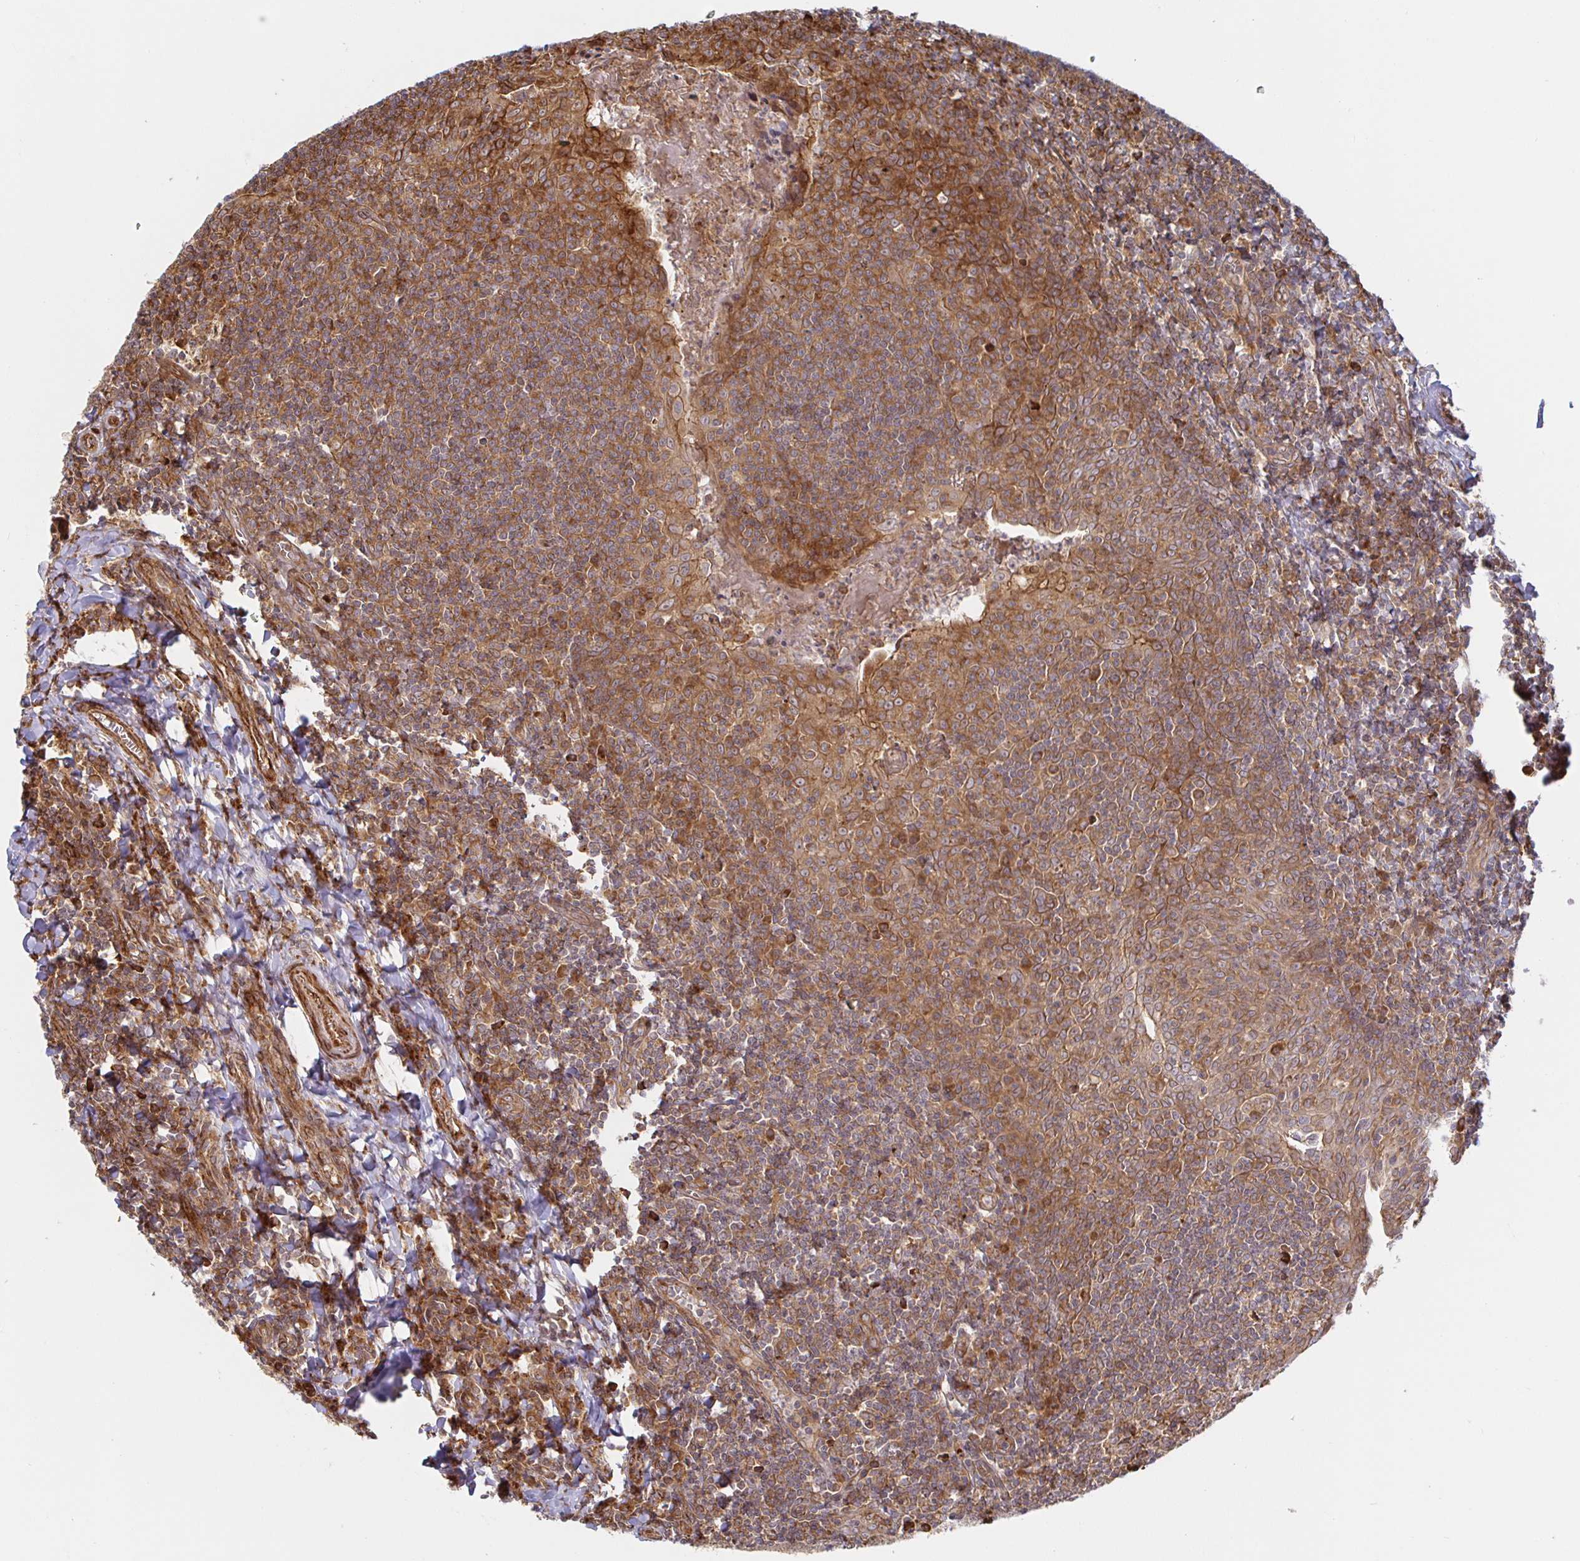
{"staining": {"intensity": "strong", "quantity": ">75%", "location": "cytoplasmic/membranous"}, "tissue": "tonsil", "cell_type": "Non-germinal center cells", "image_type": "normal", "snomed": [{"axis": "morphology", "description": "Normal tissue, NOS"}, {"axis": "morphology", "description": "Inflammation, NOS"}, {"axis": "topography", "description": "Tonsil"}], "caption": "A micrograph of human tonsil stained for a protein exhibits strong cytoplasmic/membranous brown staining in non-germinal center cells.", "gene": "STRAP", "patient": {"sex": "female", "age": 31}}